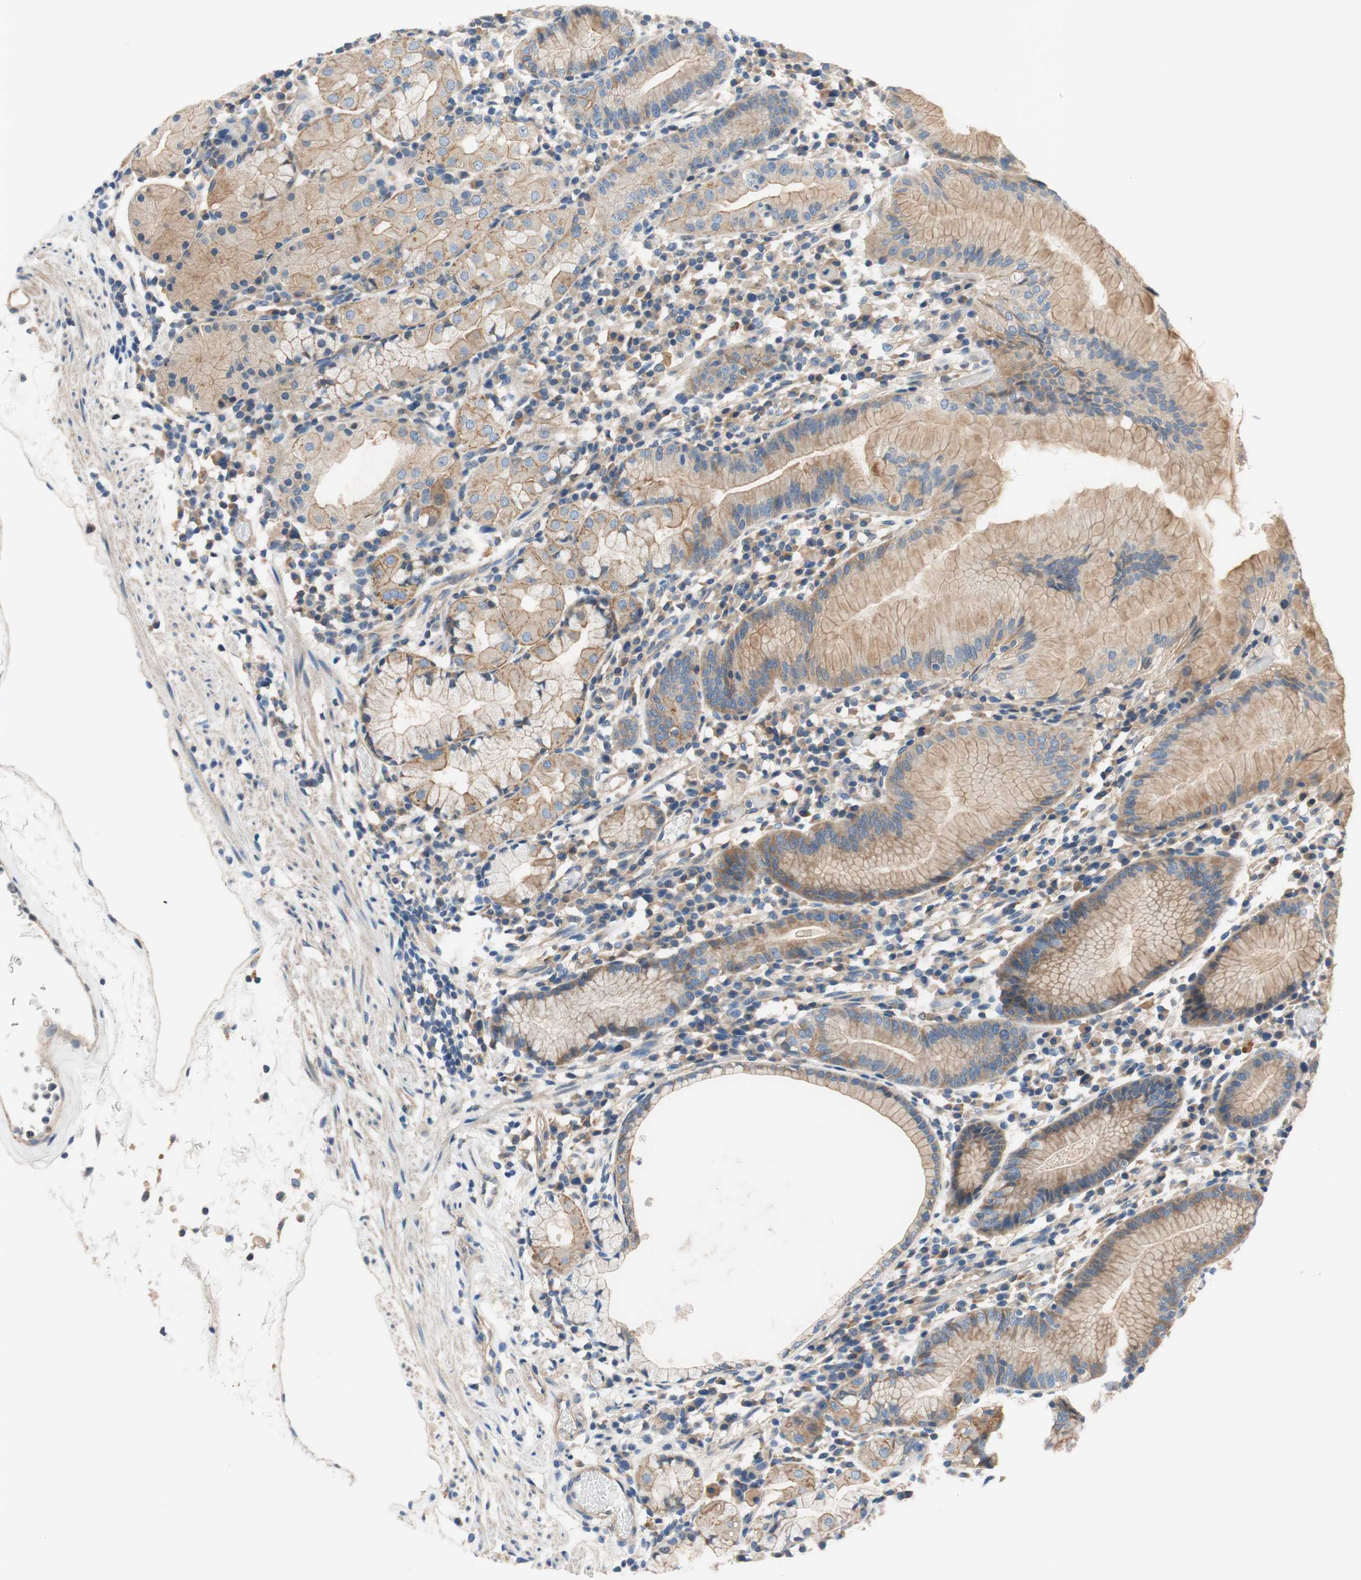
{"staining": {"intensity": "moderate", "quantity": ">75%", "location": "cytoplasmic/membranous"}, "tissue": "stomach", "cell_type": "Glandular cells", "image_type": "normal", "snomed": [{"axis": "morphology", "description": "Normal tissue, NOS"}, {"axis": "topography", "description": "Stomach"}, {"axis": "topography", "description": "Stomach, lower"}], "caption": "IHC photomicrograph of benign stomach: stomach stained using IHC shows medium levels of moderate protein expression localized specifically in the cytoplasmic/membranous of glandular cells, appearing as a cytoplasmic/membranous brown color.", "gene": "CALML3", "patient": {"sex": "female", "age": 75}}